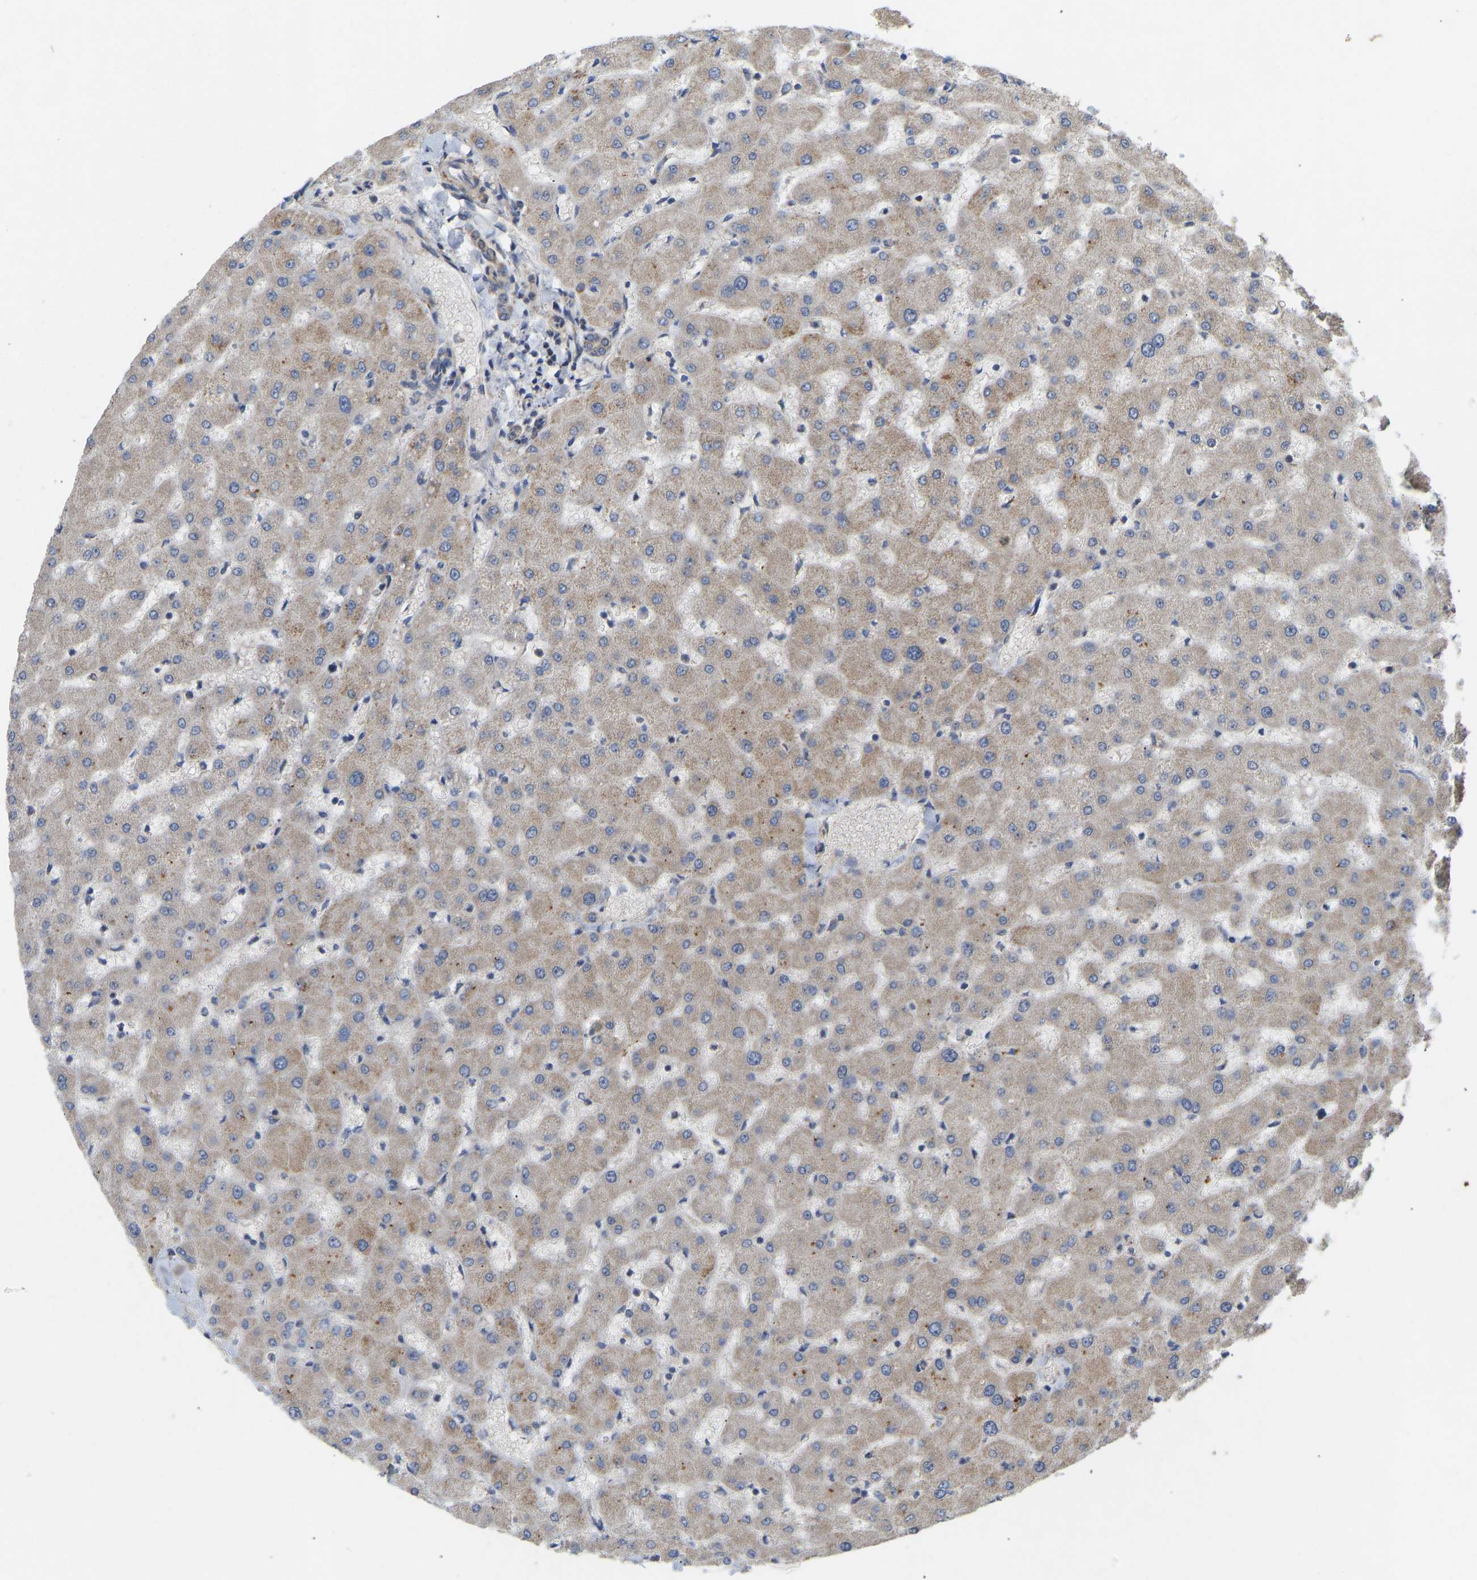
{"staining": {"intensity": "weak", "quantity": "25%-75%", "location": "cytoplasmic/membranous"}, "tissue": "liver", "cell_type": "Cholangiocytes", "image_type": "normal", "snomed": [{"axis": "morphology", "description": "Normal tissue, NOS"}, {"axis": "topography", "description": "Liver"}], "caption": "Protein expression analysis of unremarkable human liver reveals weak cytoplasmic/membranous expression in about 25%-75% of cholangiocytes. The protein is stained brown, and the nuclei are stained in blue (DAB IHC with brightfield microscopy, high magnification).", "gene": "HACD2", "patient": {"sex": "female", "age": 63}}